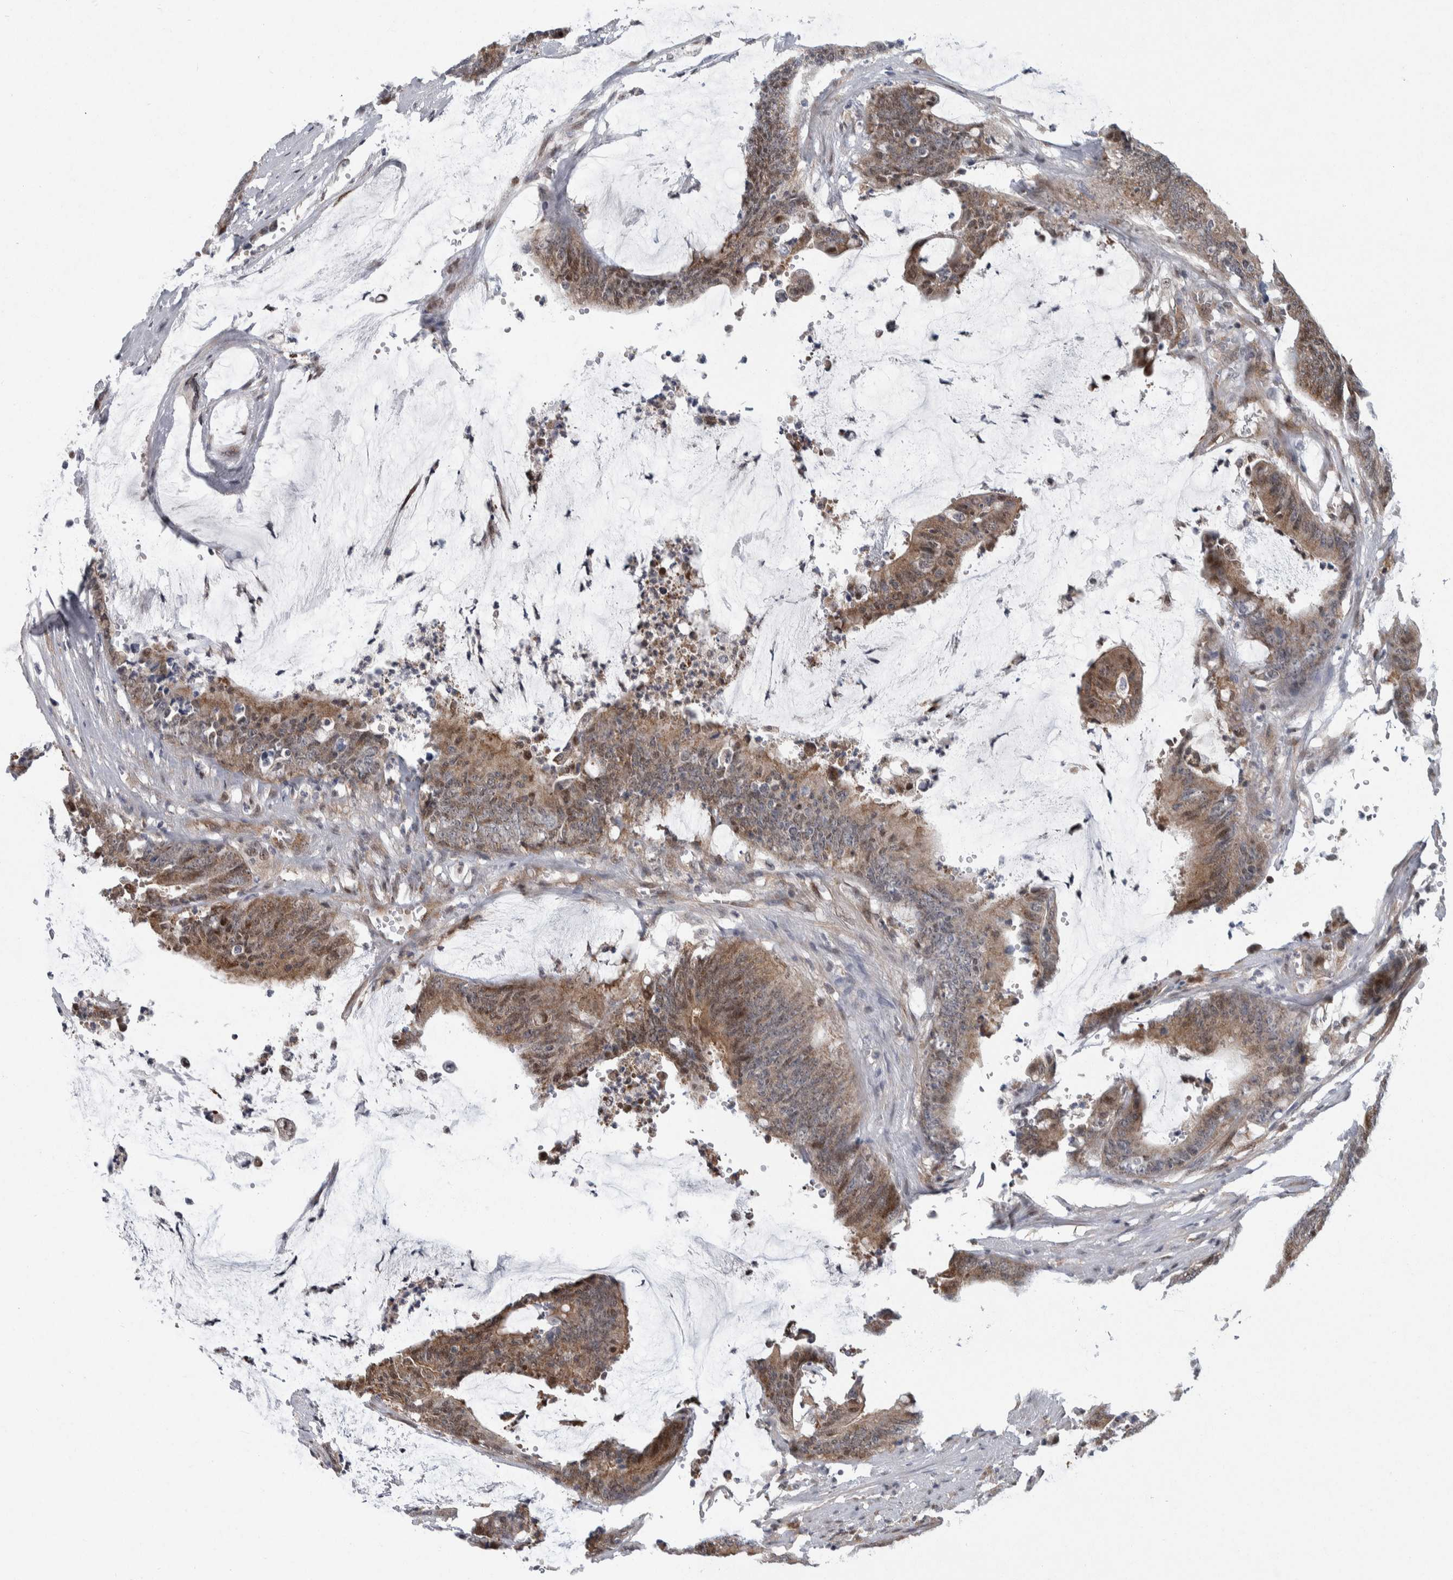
{"staining": {"intensity": "weak", "quantity": ">75%", "location": "cytoplasmic/membranous"}, "tissue": "colorectal cancer", "cell_type": "Tumor cells", "image_type": "cancer", "snomed": [{"axis": "morphology", "description": "Adenocarcinoma, NOS"}, {"axis": "topography", "description": "Rectum"}], "caption": "Tumor cells exhibit low levels of weak cytoplasmic/membranous staining in about >75% of cells in colorectal cancer (adenocarcinoma).", "gene": "PTPA", "patient": {"sex": "female", "age": 66}}